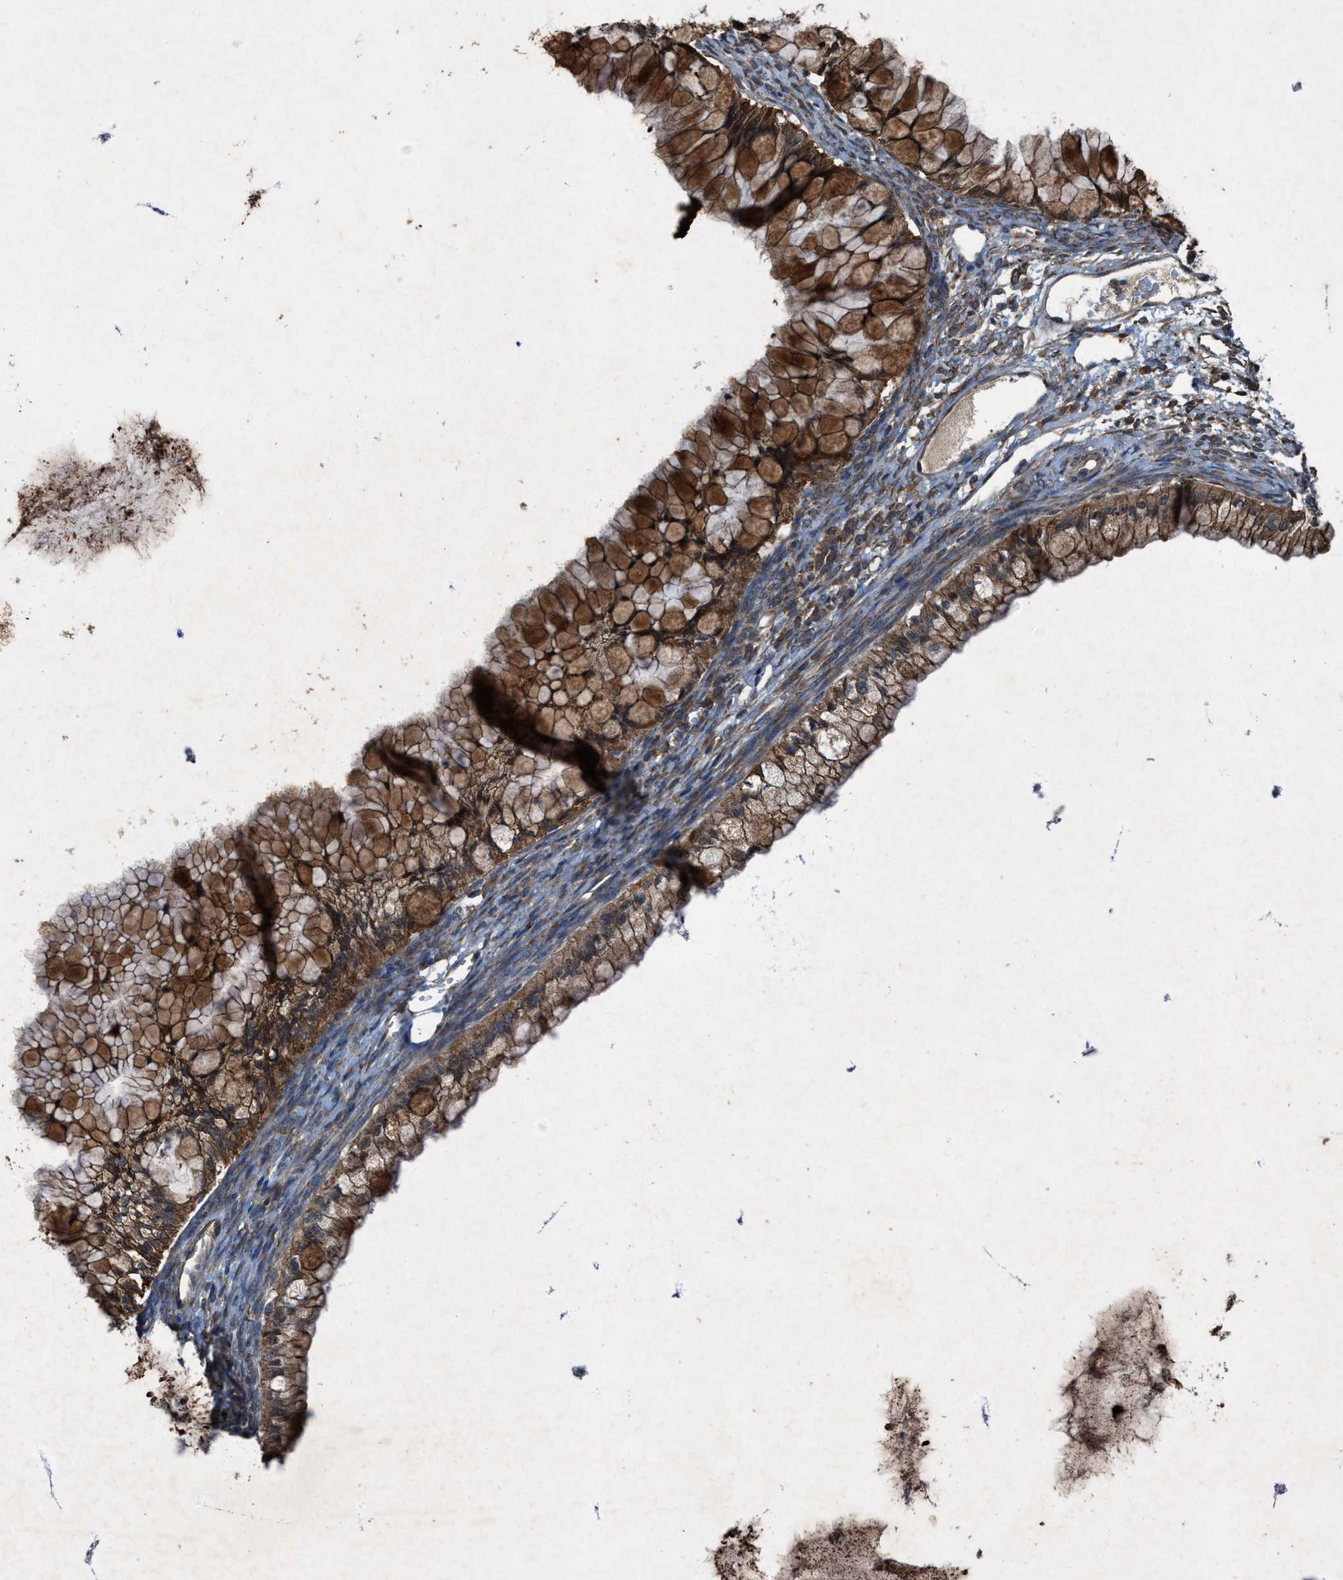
{"staining": {"intensity": "strong", "quantity": ">75%", "location": "cytoplasmic/membranous"}, "tissue": "ovarian cancer", "cell_type": "Tumor cells", "image_type": "cancer", "snomed": [{"axis": "morphology", "description": "Cystadenocarcinoma, mucinous, NOS"}, {"axis": "topography", "description": "Ovary"}], "caption": "IHC (DAB) staining of human ovarian cancer reveals strong cytoplasmic/membranous protein positivity in about >75% of tumor cells.", "gene": "PDP2", "patient": {"sex": "female", "age": 57}}